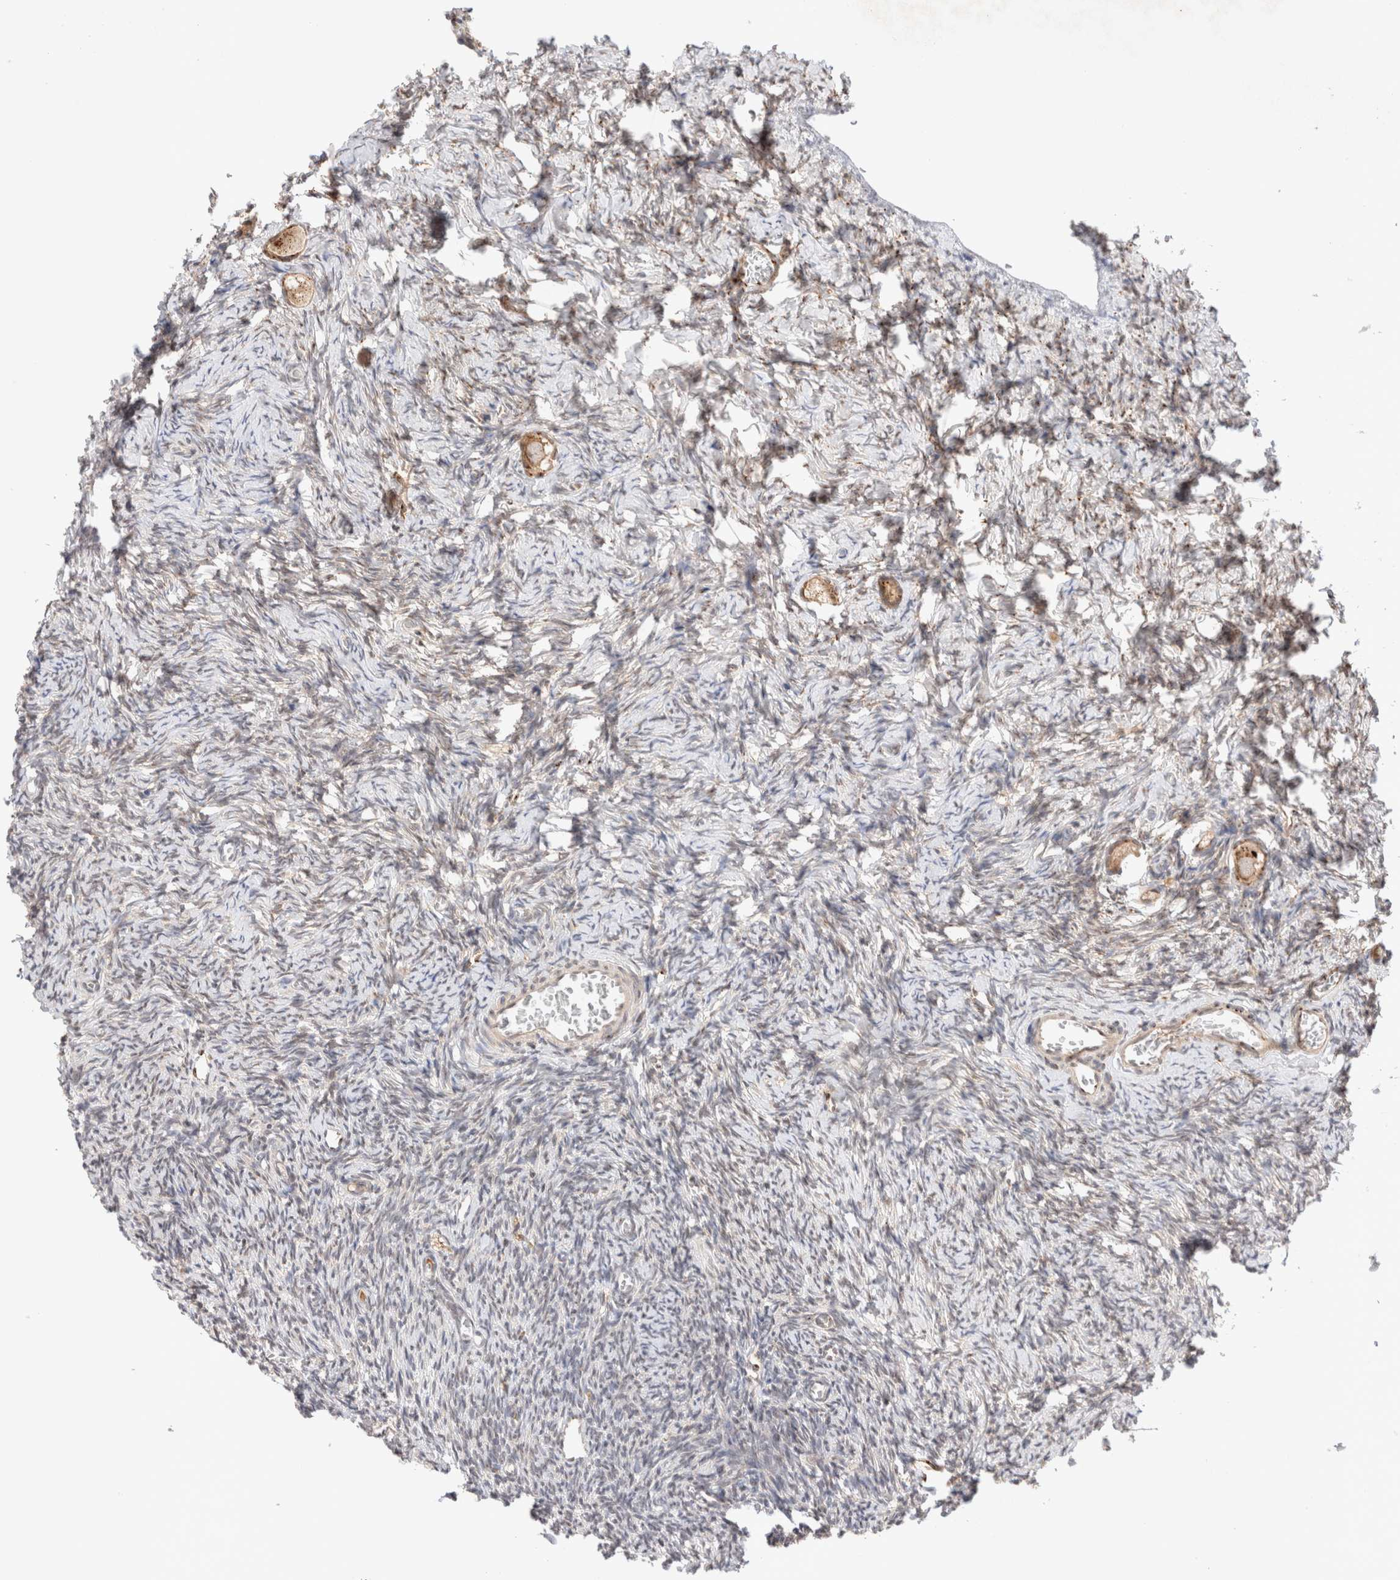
{"staining": {"intensity": "moderate", "quantity": ">75%", "location": "cytoplasmic/membranous"}, "tissue": "ovary", "cell_type": "Follicle cells", "image_type": "normal", "snomed": [{"axis": "morphology", "description": "Normal tissue, NOS"}, {"axis": "topography", "description": "Ovary"}], "caption": "An image of human ovary stained for a protein exhibits moderate cytoplasmic/membranous brown staining in follicle cells. (Stains: DAB (3,3'-diaminobenzidine) in brown, nuclei in blue, Microscopy: brightfield microscopy at high magnification).", "gene": "GCN1", "patient": {"sex": "female", "age": 27}}